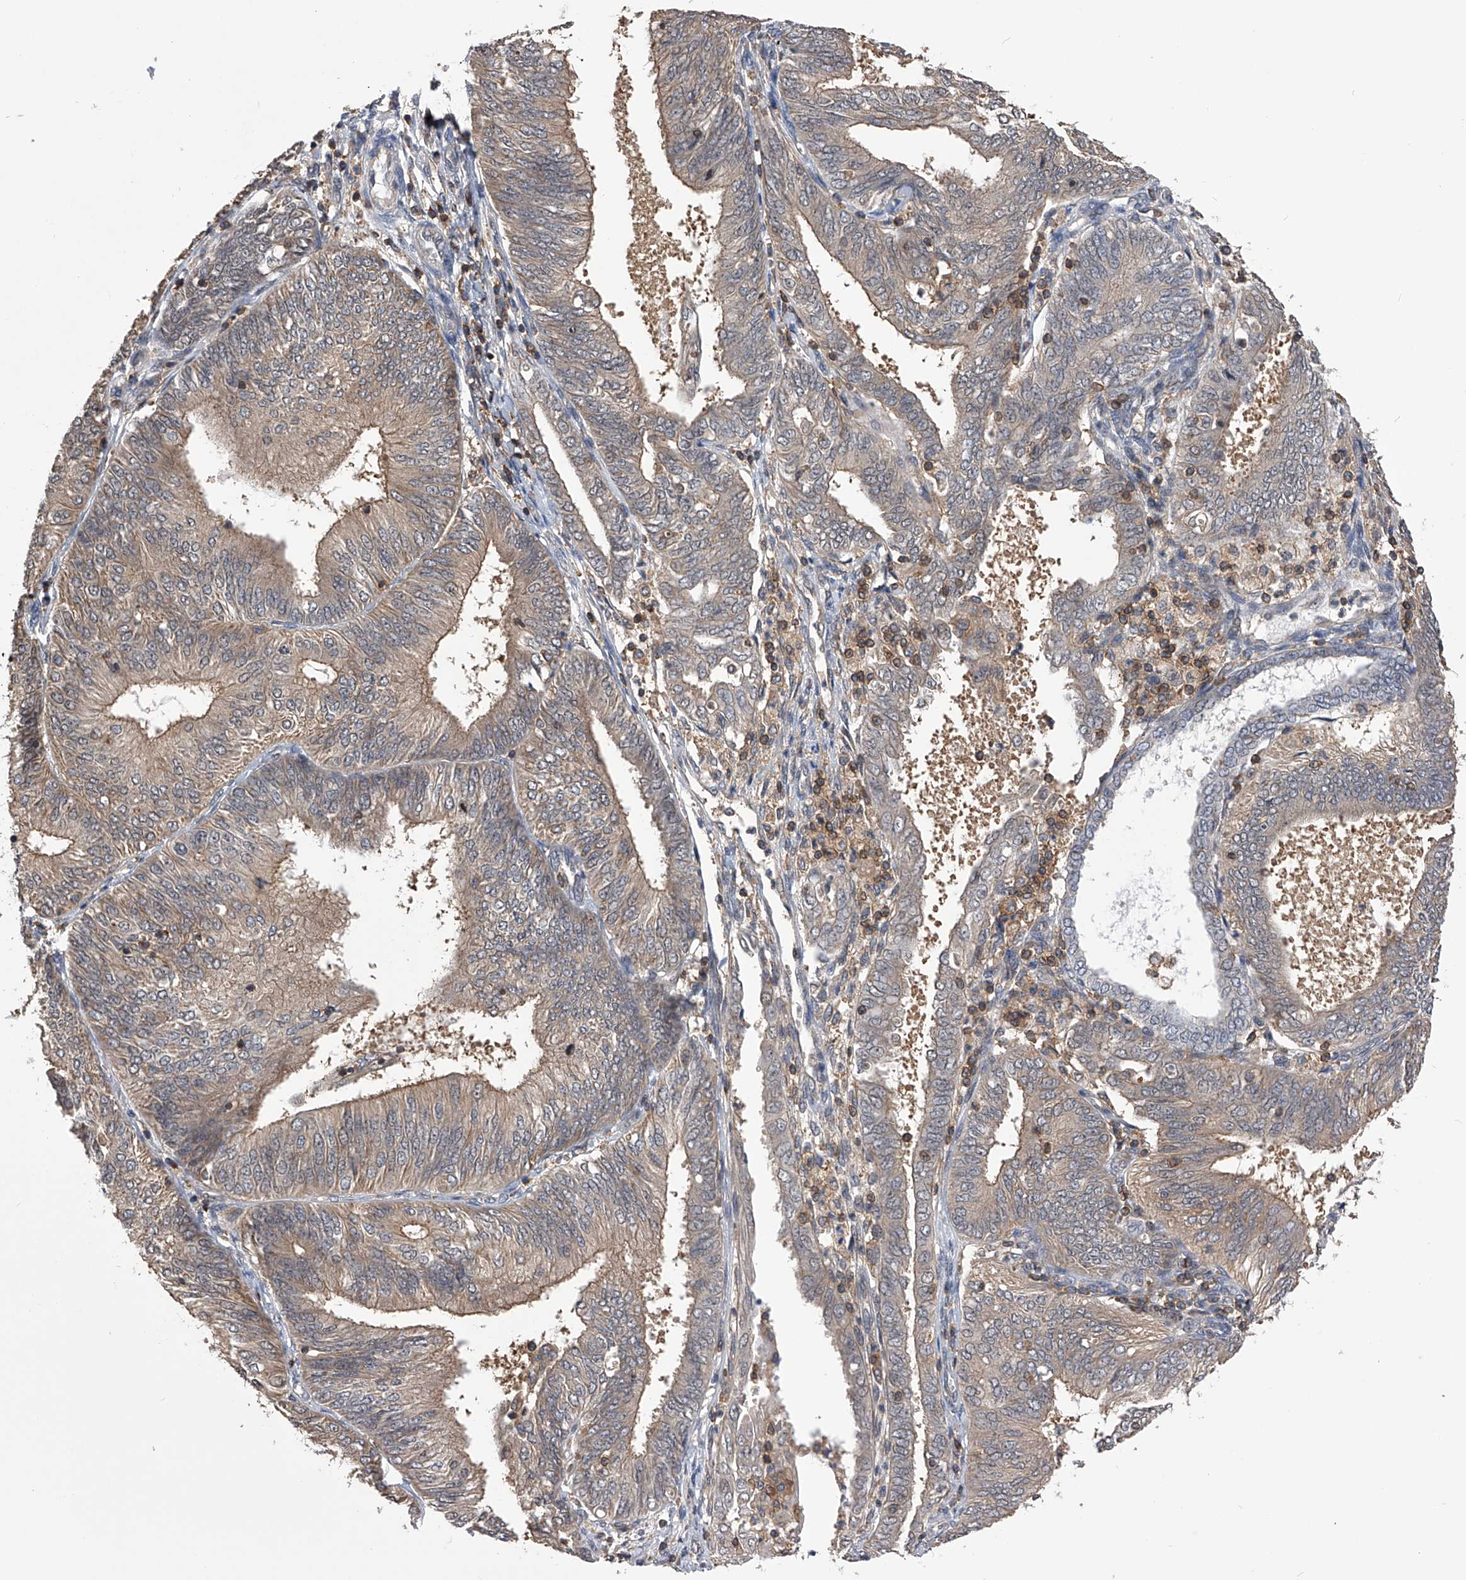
{"staining": {"intensity": "weak", "quantity": ">75%", "location": "cytoplasmic/membranous"}, "tissue": "endometrial cancer", "cell_type": "Tumor cells", "image_type": "cancer", "snomed": [{"axis": "morphology", "description": "Adenocarcinoma, NOS"}, {"axis": "topography", "description": "Endometrium"}], "caption": "Human endometrial cancer stained for a protein (brown) exhibits weak cytoplasmic/membranous positive staining in approximately >75% of tumor cells.", "gene": "PAN3", "patient": {"sex": "female", "age": 58}}